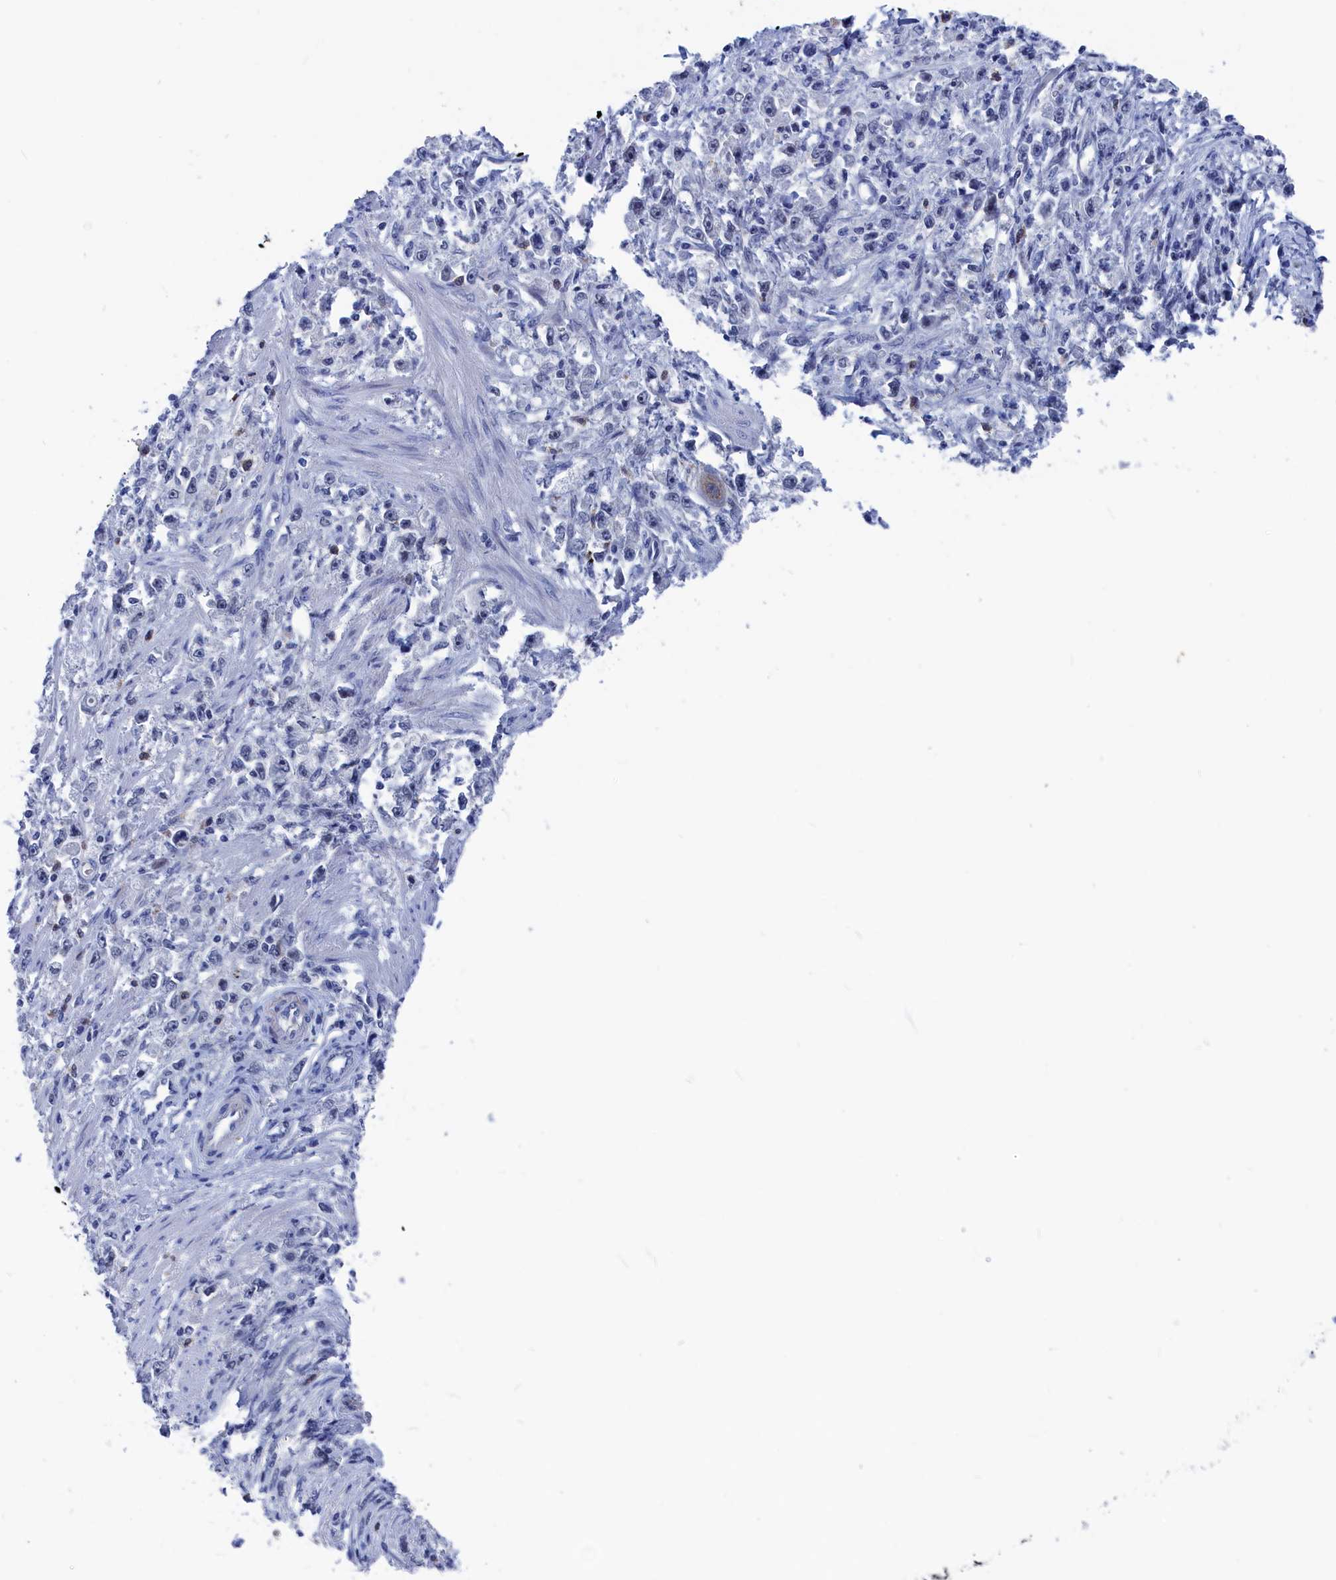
{"staining": {"intensity": "negative", "quantity": "none", "location": "none"}, "tissue": "stomach cancer", "cell_type": "Tumor cells", "image_type": "cancer", "snomed": [{"axis": "morphology", "description": "Adenocarcinoma, NOS"}, {"axis": "topography", "description": "Stomach"}], "caption": "Stomach adenocarcinoma was stained to show a protein in brown. There is no significant staining in tumor cells.", "gene": "MARCHF3", "patient": {"sex": "female", "age": 59}}